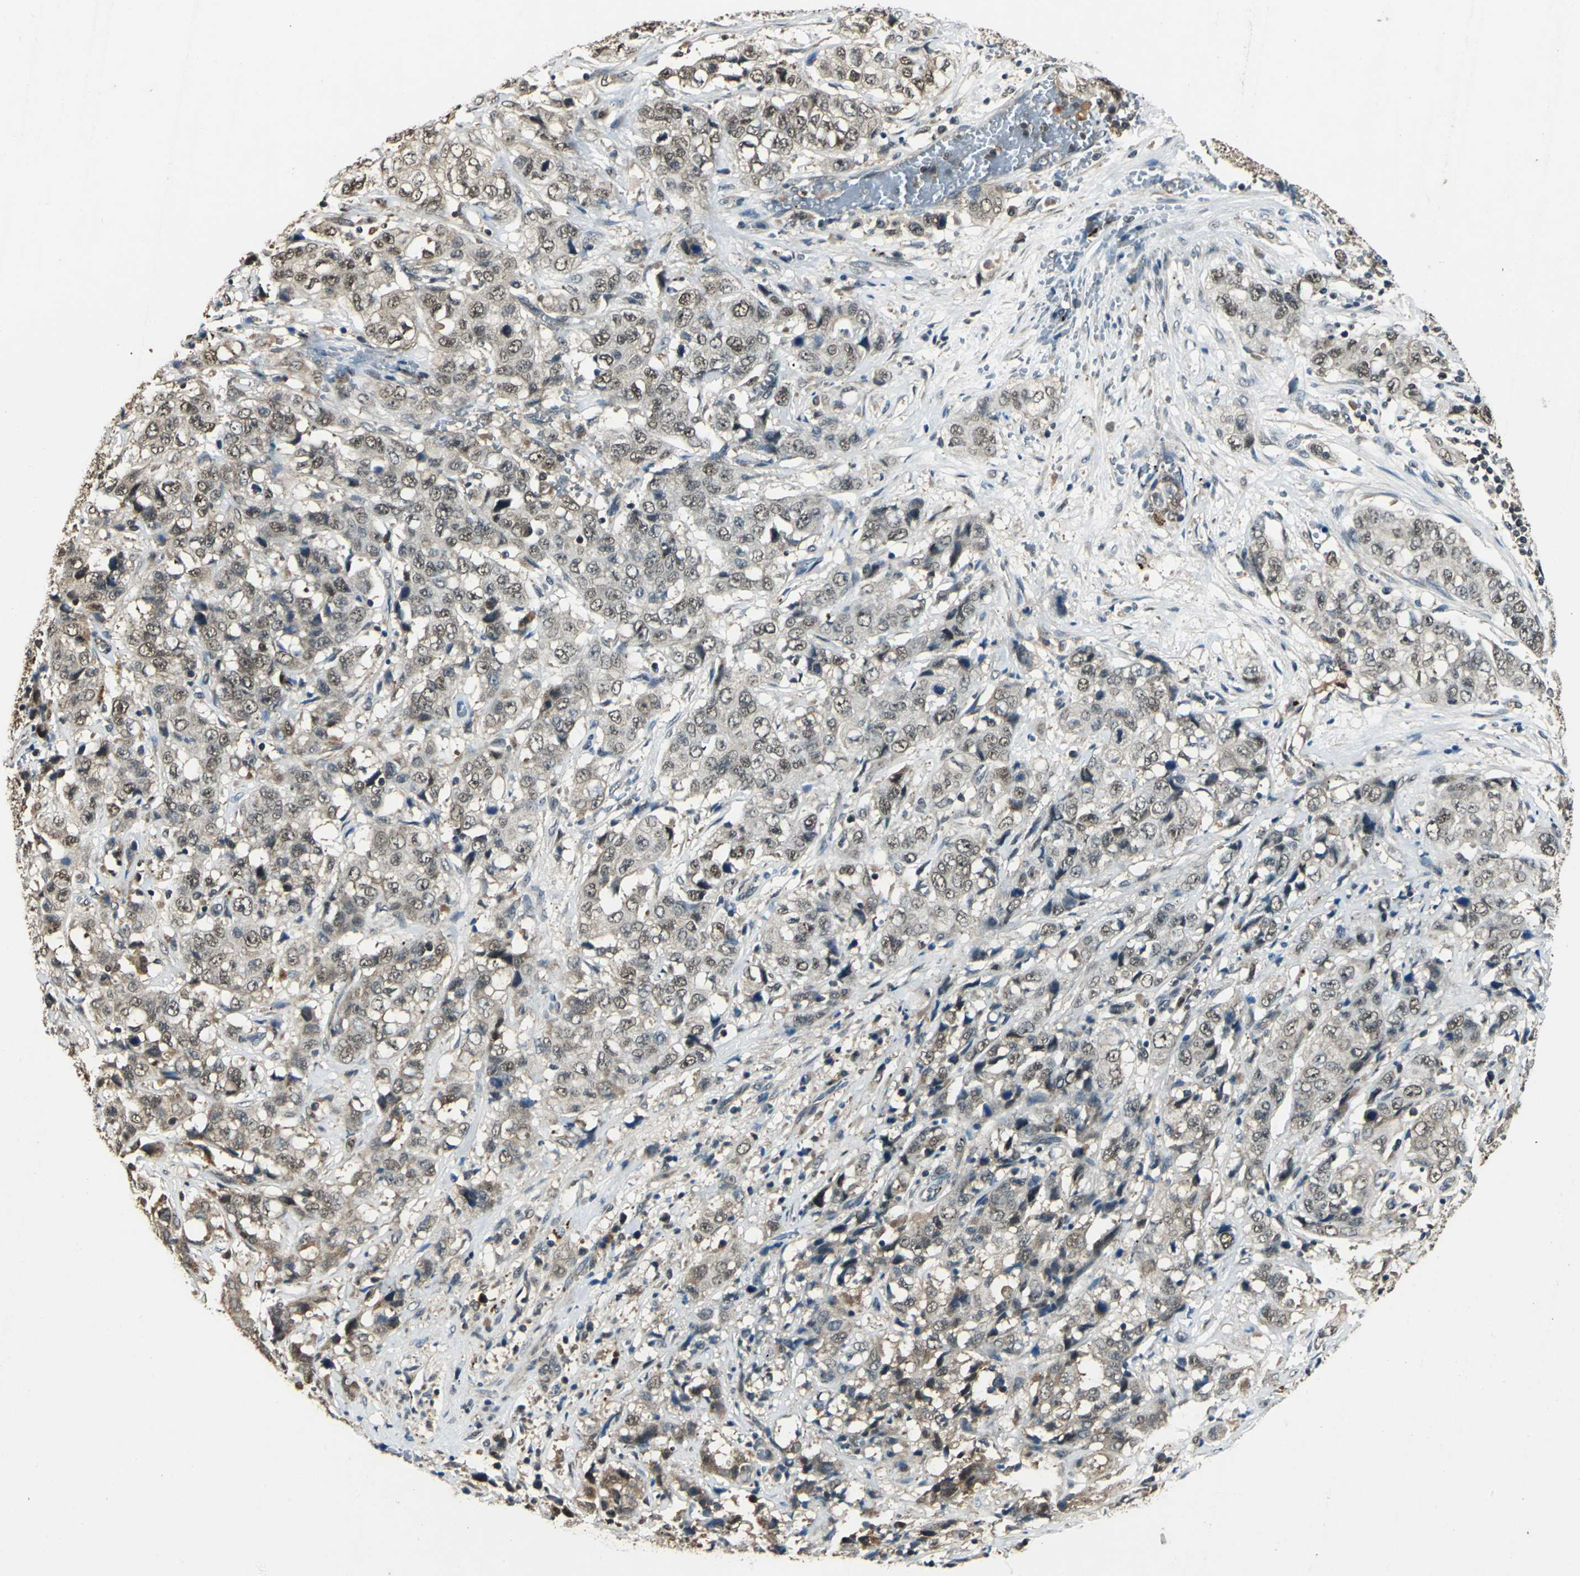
{"staining": {"intensity": "weak", "quantity": "25%-75%", "location": "cytoplasmic/membranous,nuclear"}, "tissue": "stomach cancer", "cell_type": "Tumor cells", "image_type": "cancer", "snomed": [{"axis": "morphology", "description": "Adenocarcinoma, NOS"}, {"axis": "topography", "description": "Stomach"}], "caption": "About 25%-75% of tumor cells in stomach cancer (adenocarcinoma) display weak cytoplasmic/membranous and nuclear protein staining as visualized by brown immunohistochemical staining.", "gene": "PPP1R13L", "patient": {"sex": "male", "age": 48}}